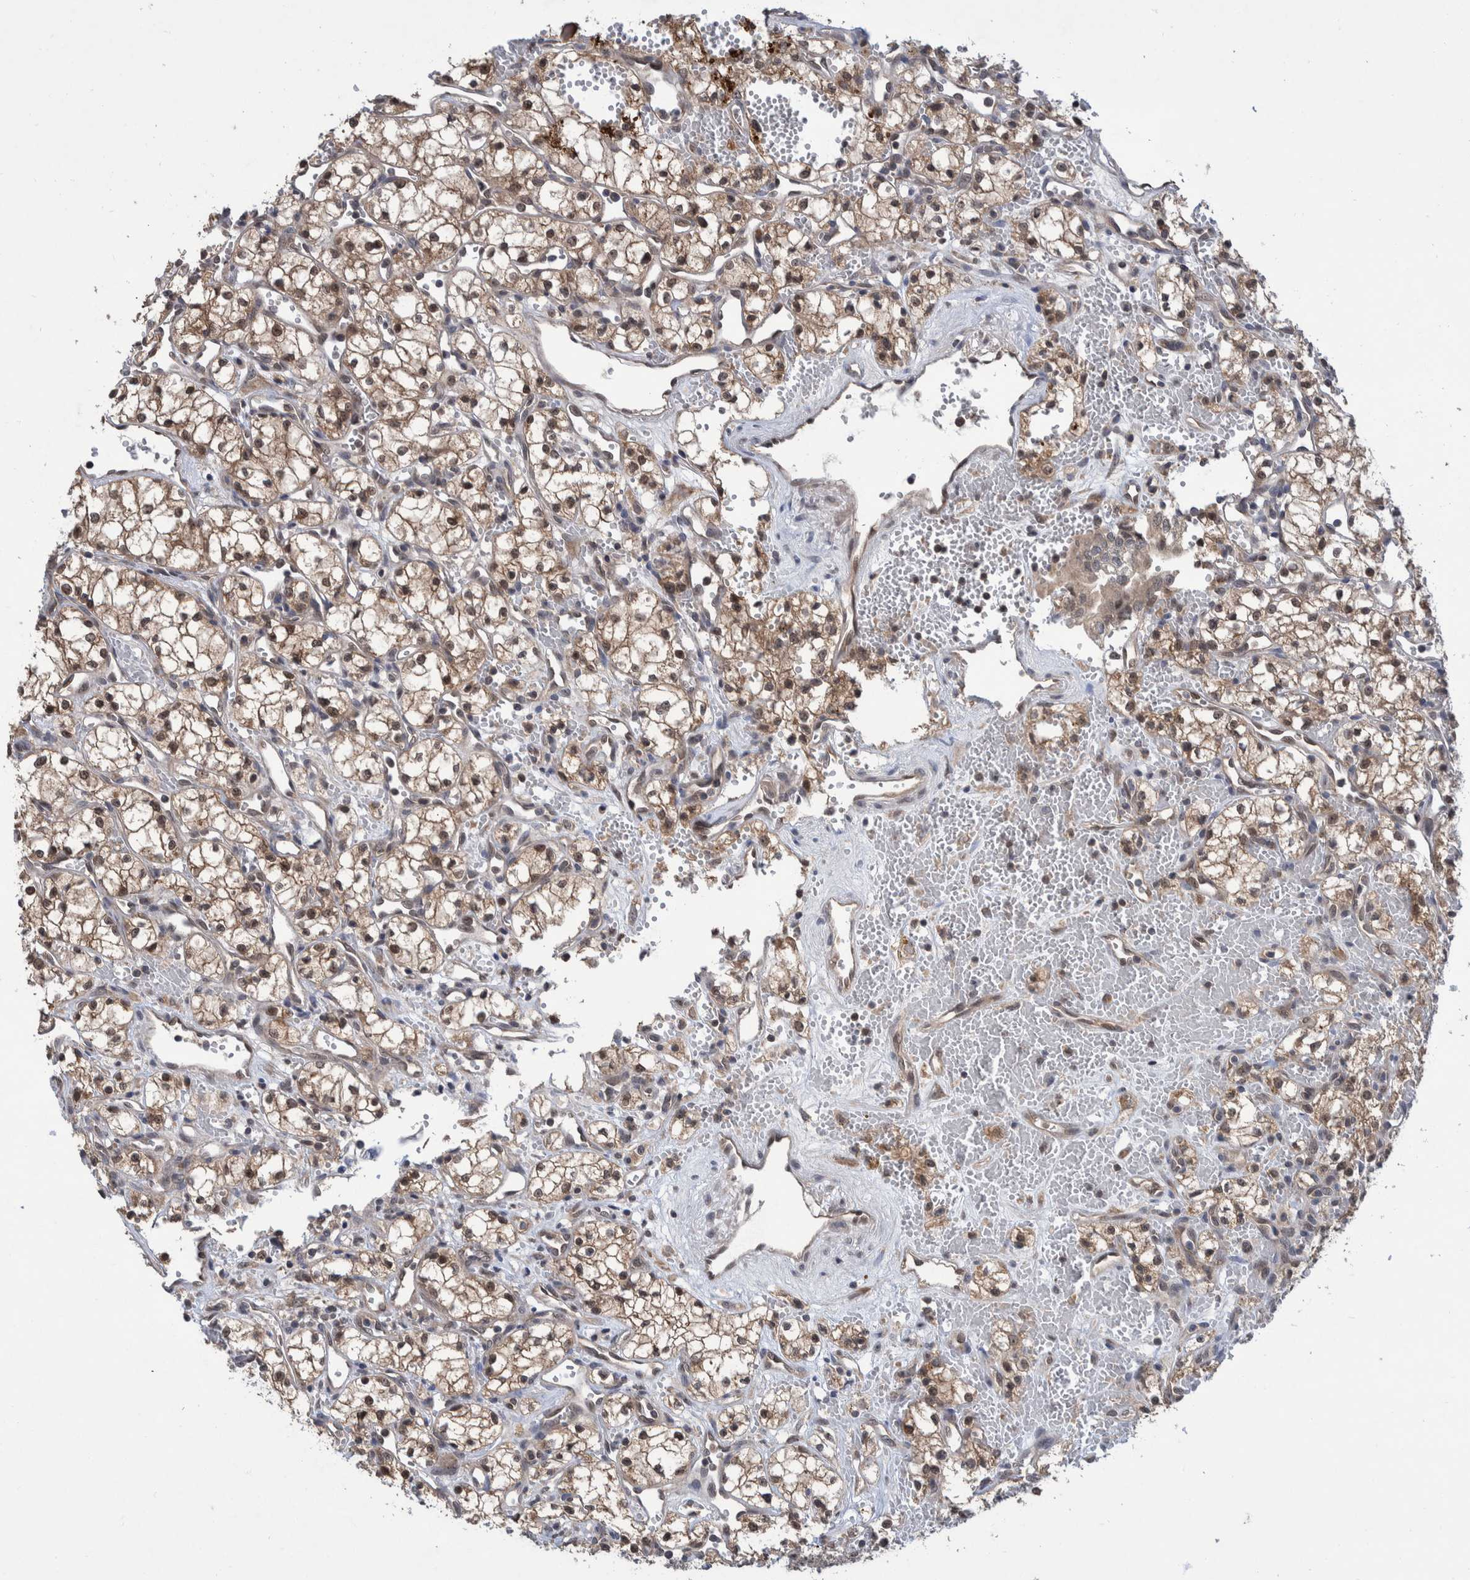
{"staining": {"intensity": "moderate", "quantity": "25%-75%", "location": "cytoplasmic/membranous,nuclear"}, "tissue": "renal cancer", "cell_type": "Tumor cells", "image_type": "cancer", "snomed": [{"axis": "morphology", "description": "Adenocarcinoma, NOS"}, {"axis": "topography", "description": "Kidney"}], "caption": "A brown stain highlights moderate cytoplasmic/membranous and nuclear positivity of a protein in human adenocarcinoma (renal) tumor cells.", "gene": "PLPBP", "patient": {"sex": "male", "age": 59}}